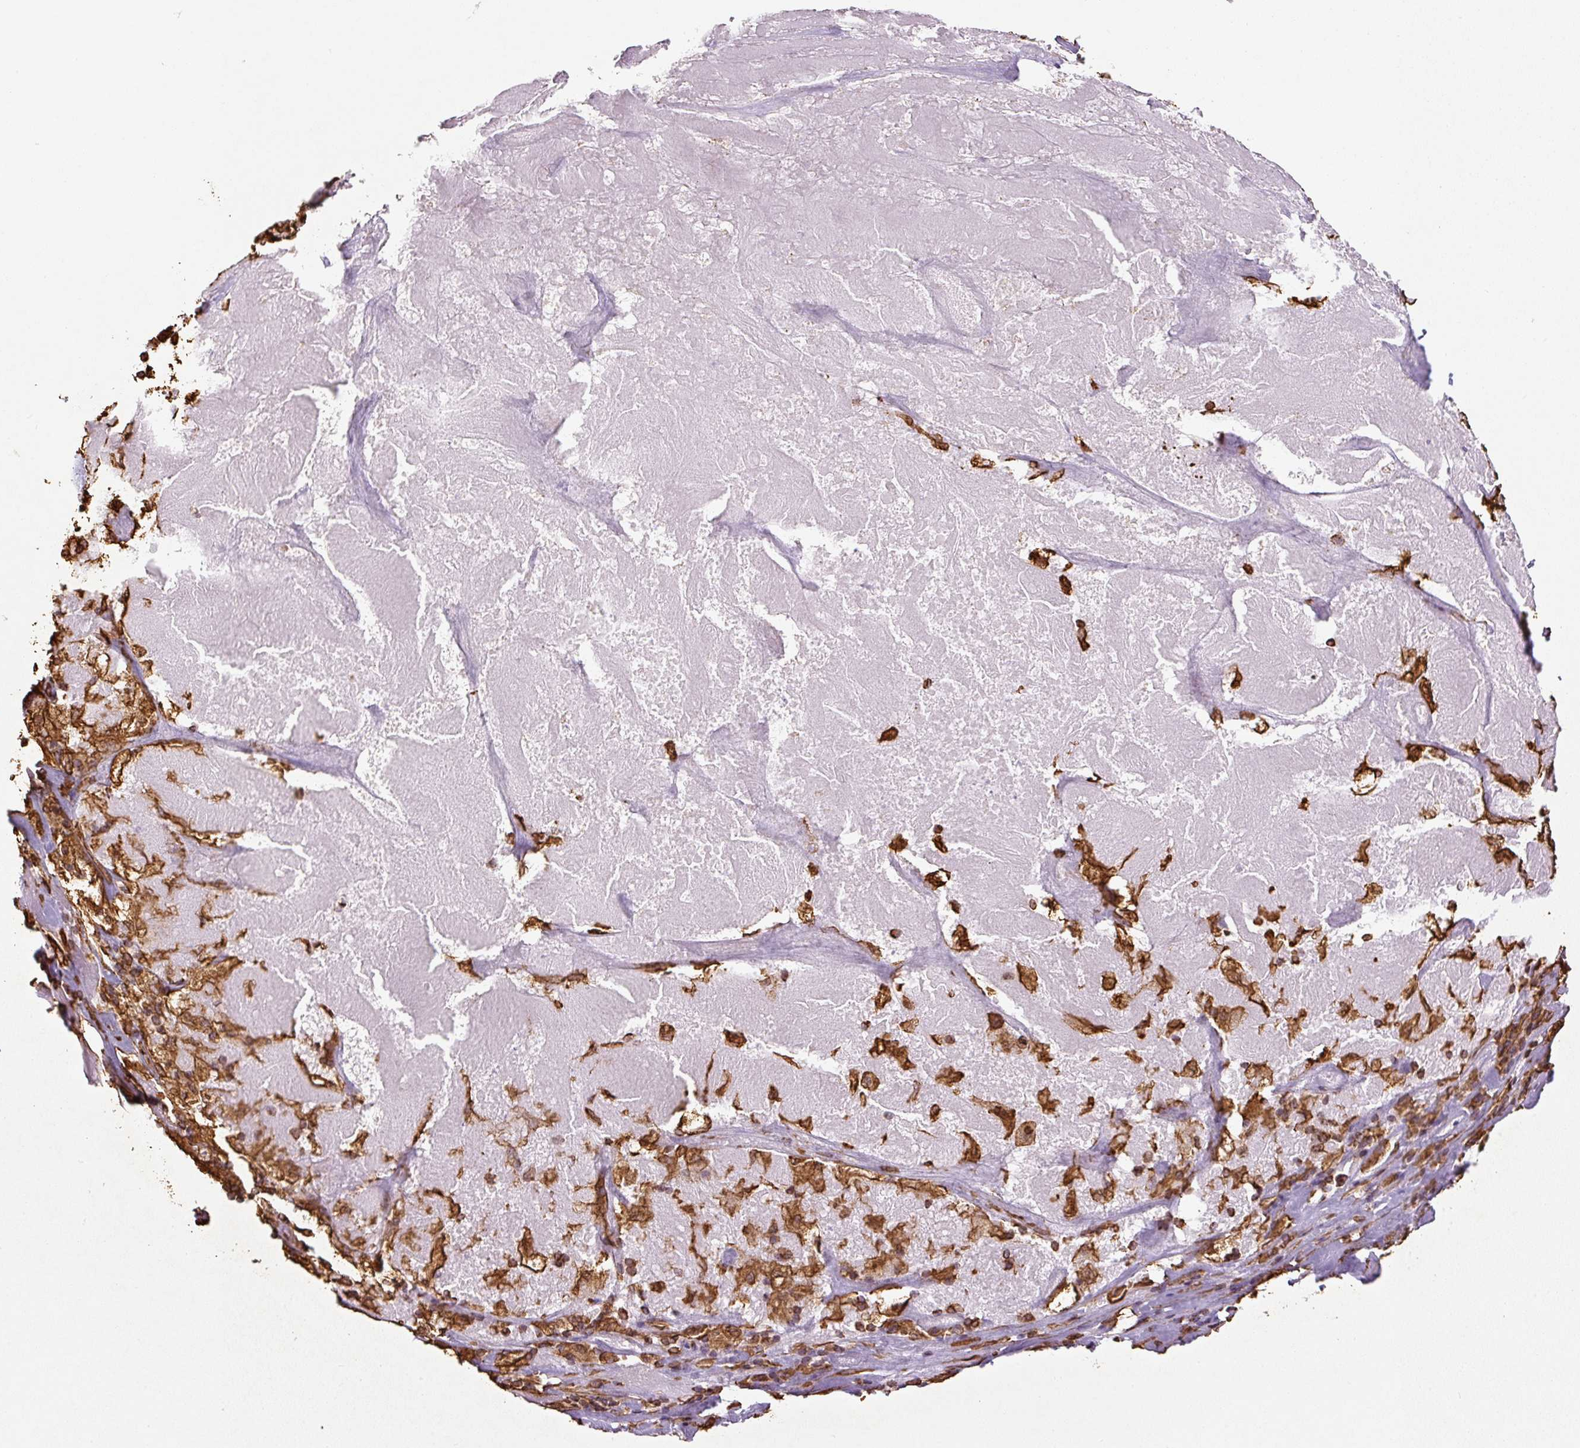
{"staining": {"intensity": "moderate", "quantity": ">75%", "location": "cytoplasmic/membranous"}, "tissue": "pancreatic cancer", "cell_type": "Tumor cells", "image_type": "cancer", "snomed": [{"axis": "morphology", "description": "Adenocarcinoma, NOS"}, {"axis": "topography", "description": "Pancreas"}], "caption": "Immunohistochemistry micrograph of neoplastic tissue: pancreatic cancer (adenocarcinoma) stained using immunohistochemistry (IHC) demonstrates medium levels of moderate protein expression localized specifically in the cytoplasmic/membranous of tumor cells, appearing as a cytoplasmic/membranous brown color.", "gene": "VIM", "patient": {"sex": "male", "age": 63}}